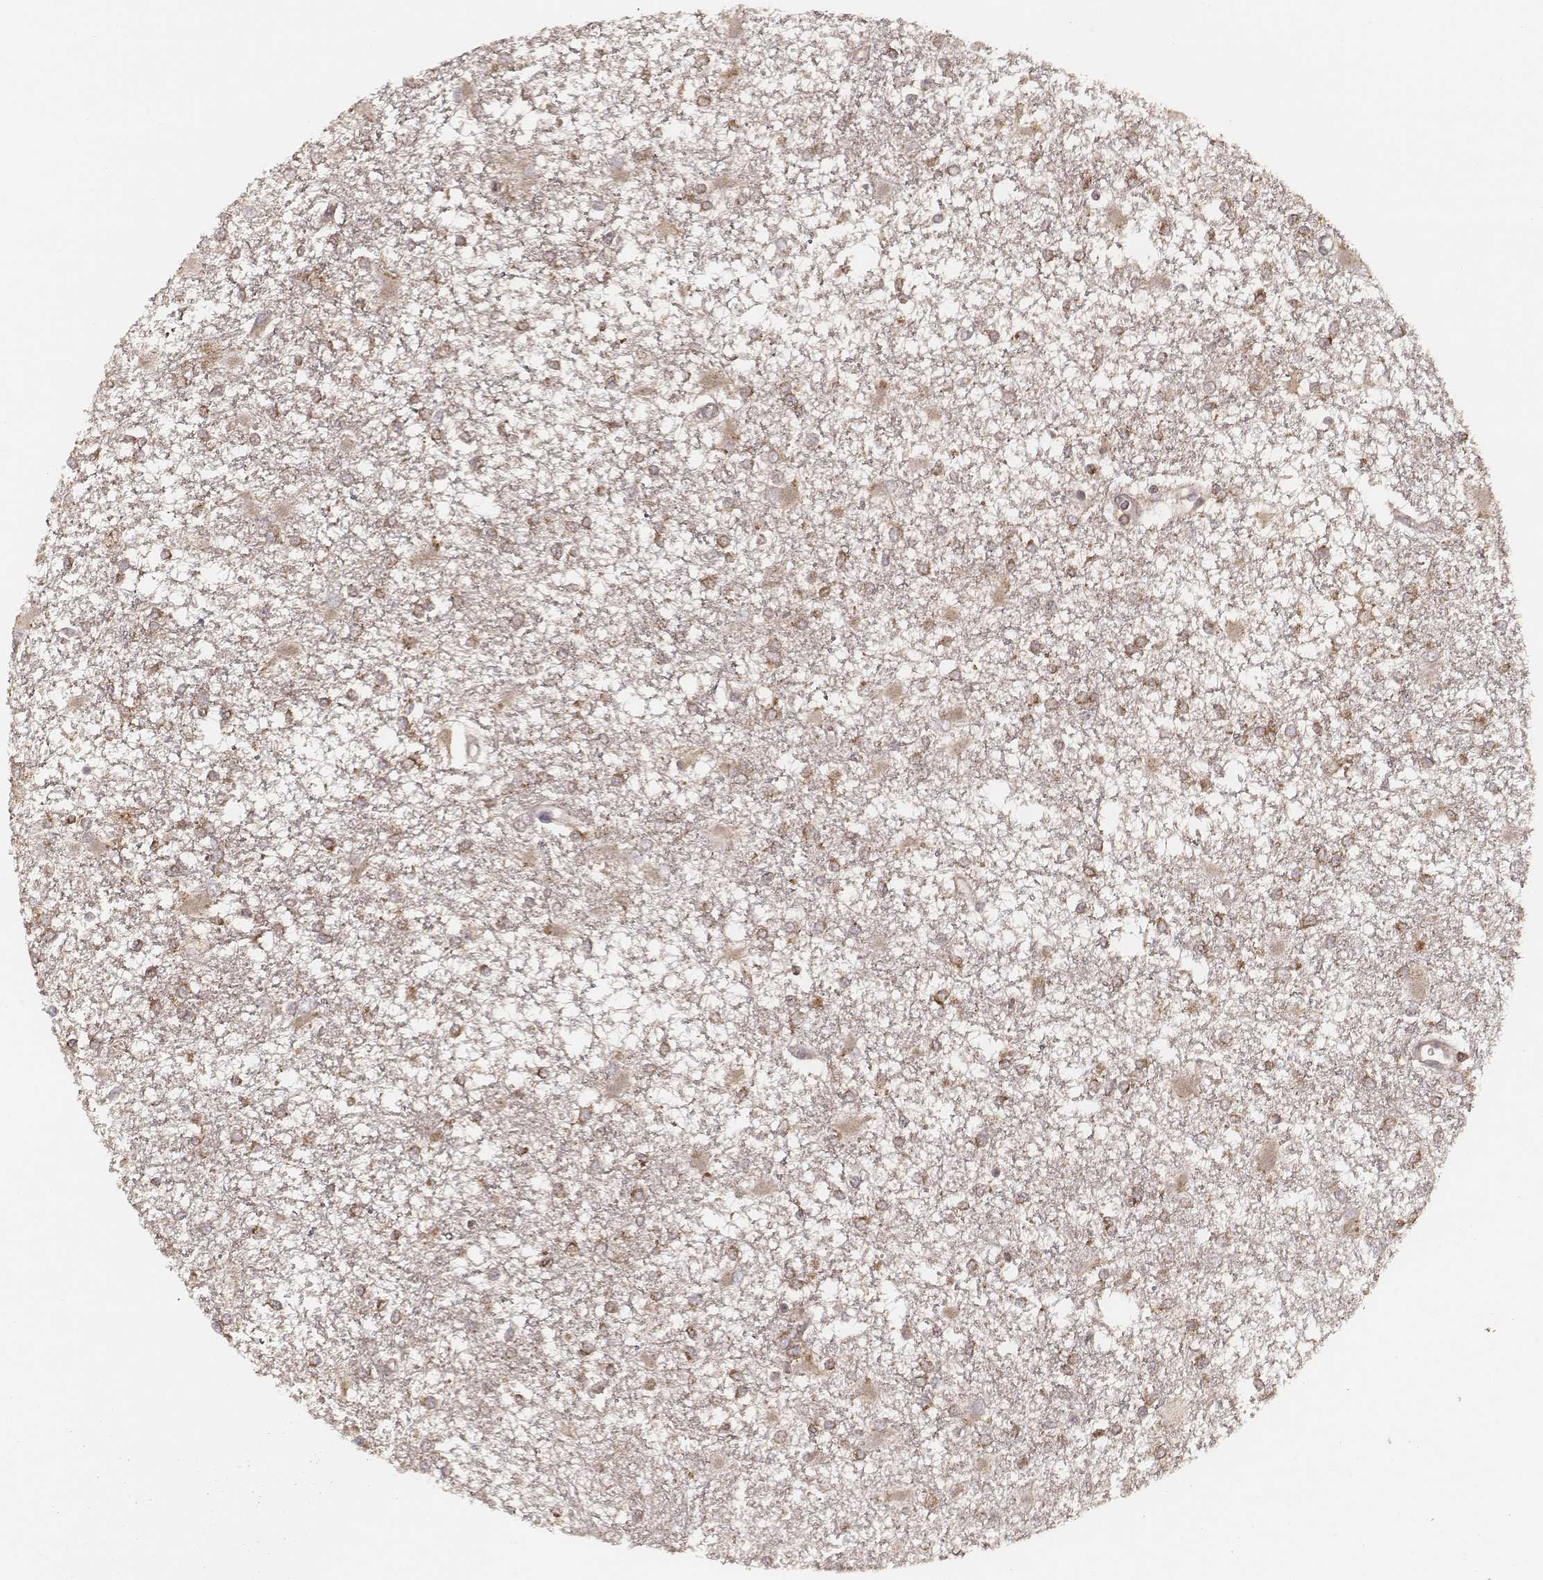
{"staining": {"intensity": "moderate", "quantity": ">75%", "location": "cytoplasmic/membranous"}, "tissue": "glioma", "cell_type": "Tumor cells", "image_type": "cancer", "snomed": [{"axis": "morphology", "description": "Glioma, malignant, High grade"}, {"axis": "topography", "description": "Cerebral cortex"}], "caption": "Glioma was stained to show a protein in brown. There is medium levels of moderate cytoplasmic/membranous positivity in approximately >75% of tumor cells.", "gene": "CARS1", "patient": {"sex": "male", "age": 79}}